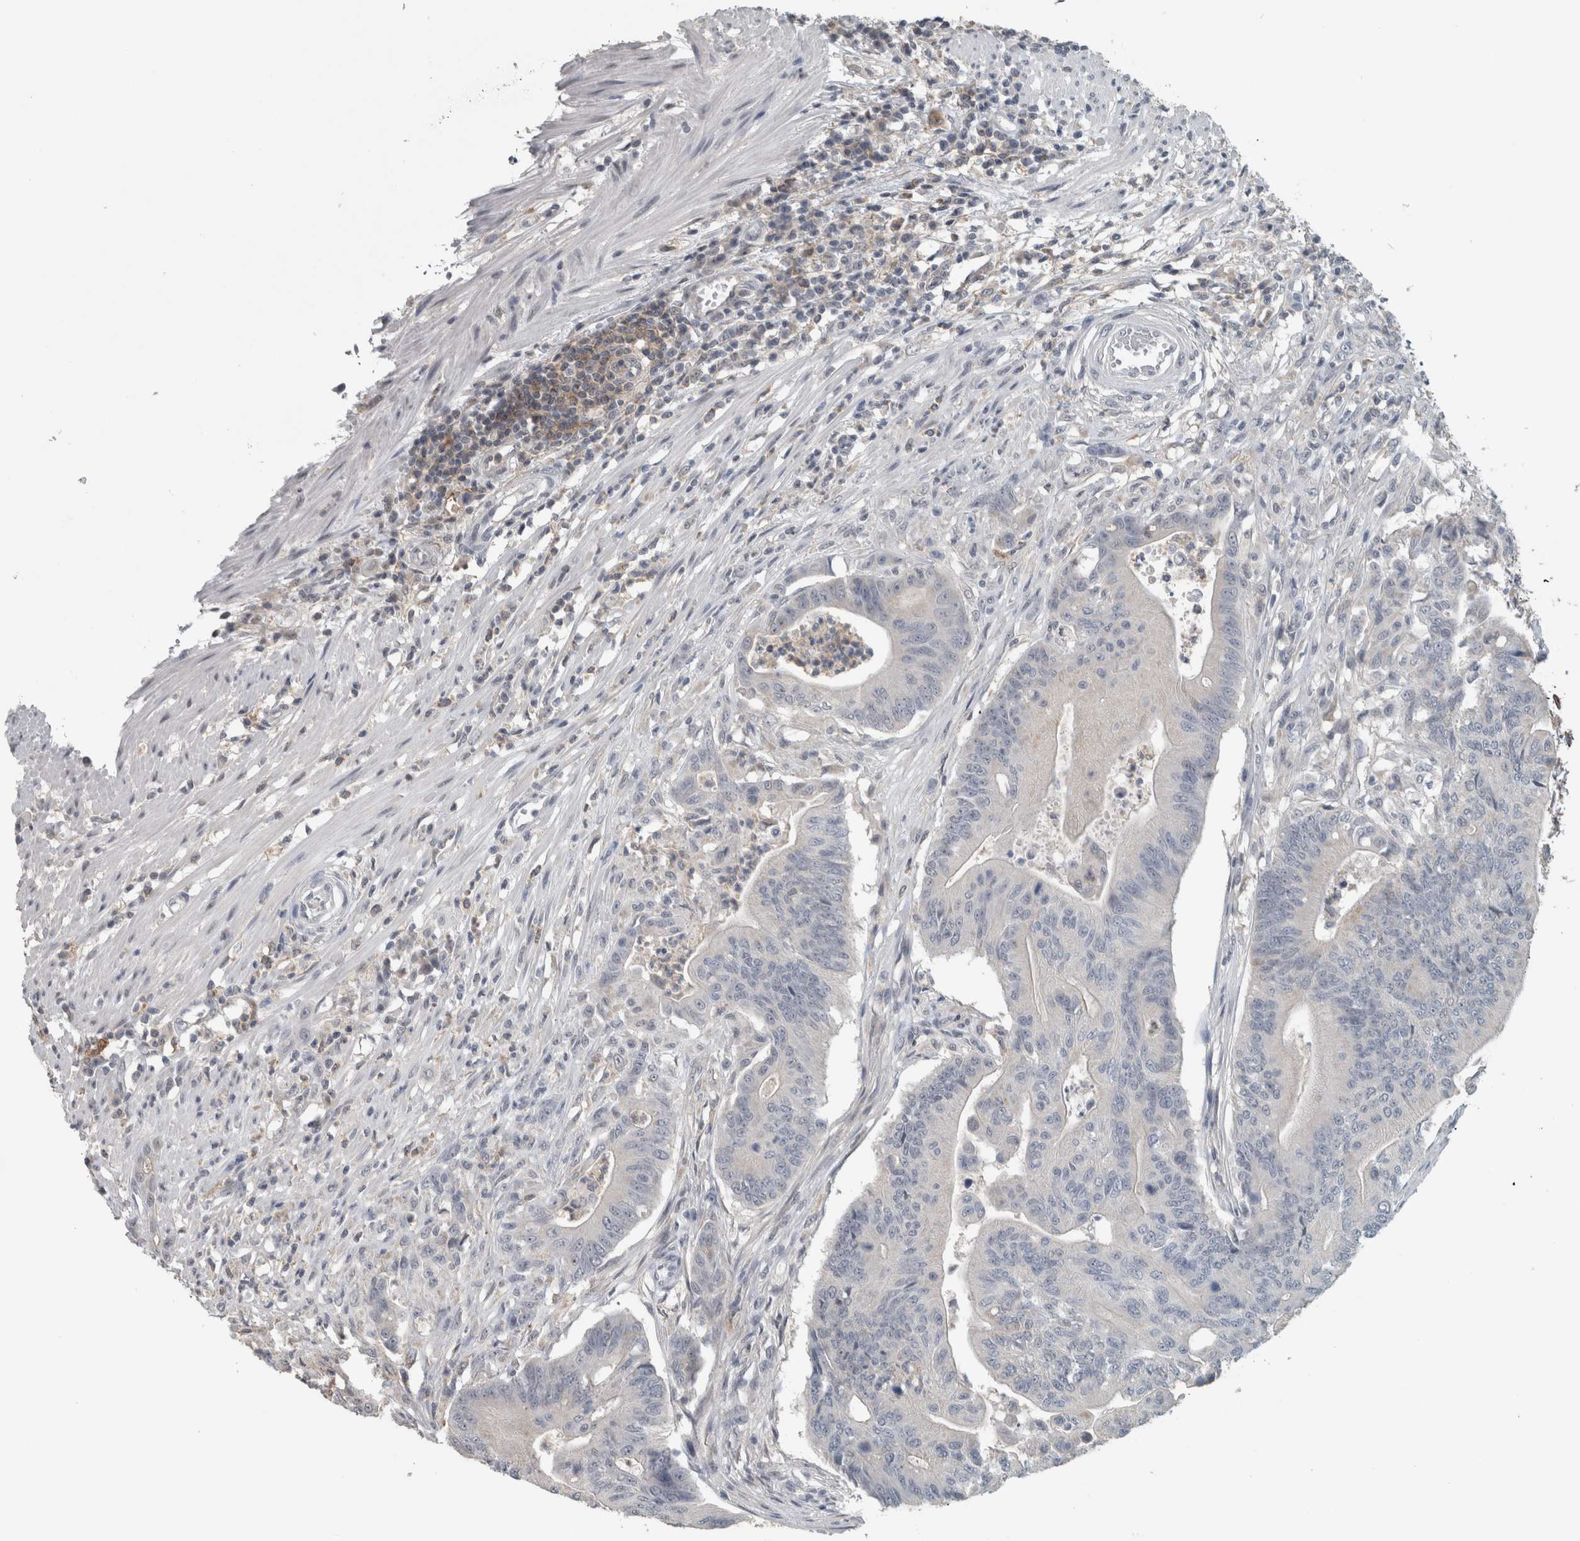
{"staining": {"intensity": "weak", "quantity": "<25%", "location": "cytoplasmic/membranous"}, "tissue": "colorectal cancer", "cell_type": "Tumor cells", "image_type": "cancer", "snomed": [{"axis": "morphology", "description": "Adenoma, NOS"}, {"axis": "morphology", "description": "Adenocarcinoma, NOS"}, {"axis": "topography", "description": "Colon"}], "caption": "IHC of human colorectal cancer reveals no expression in tumor cells. (DAB IHC visualized using brightfield microscopy, high magnification).", "gene": "ACSF2", "patient": {"sex": "male", "age": 79}}